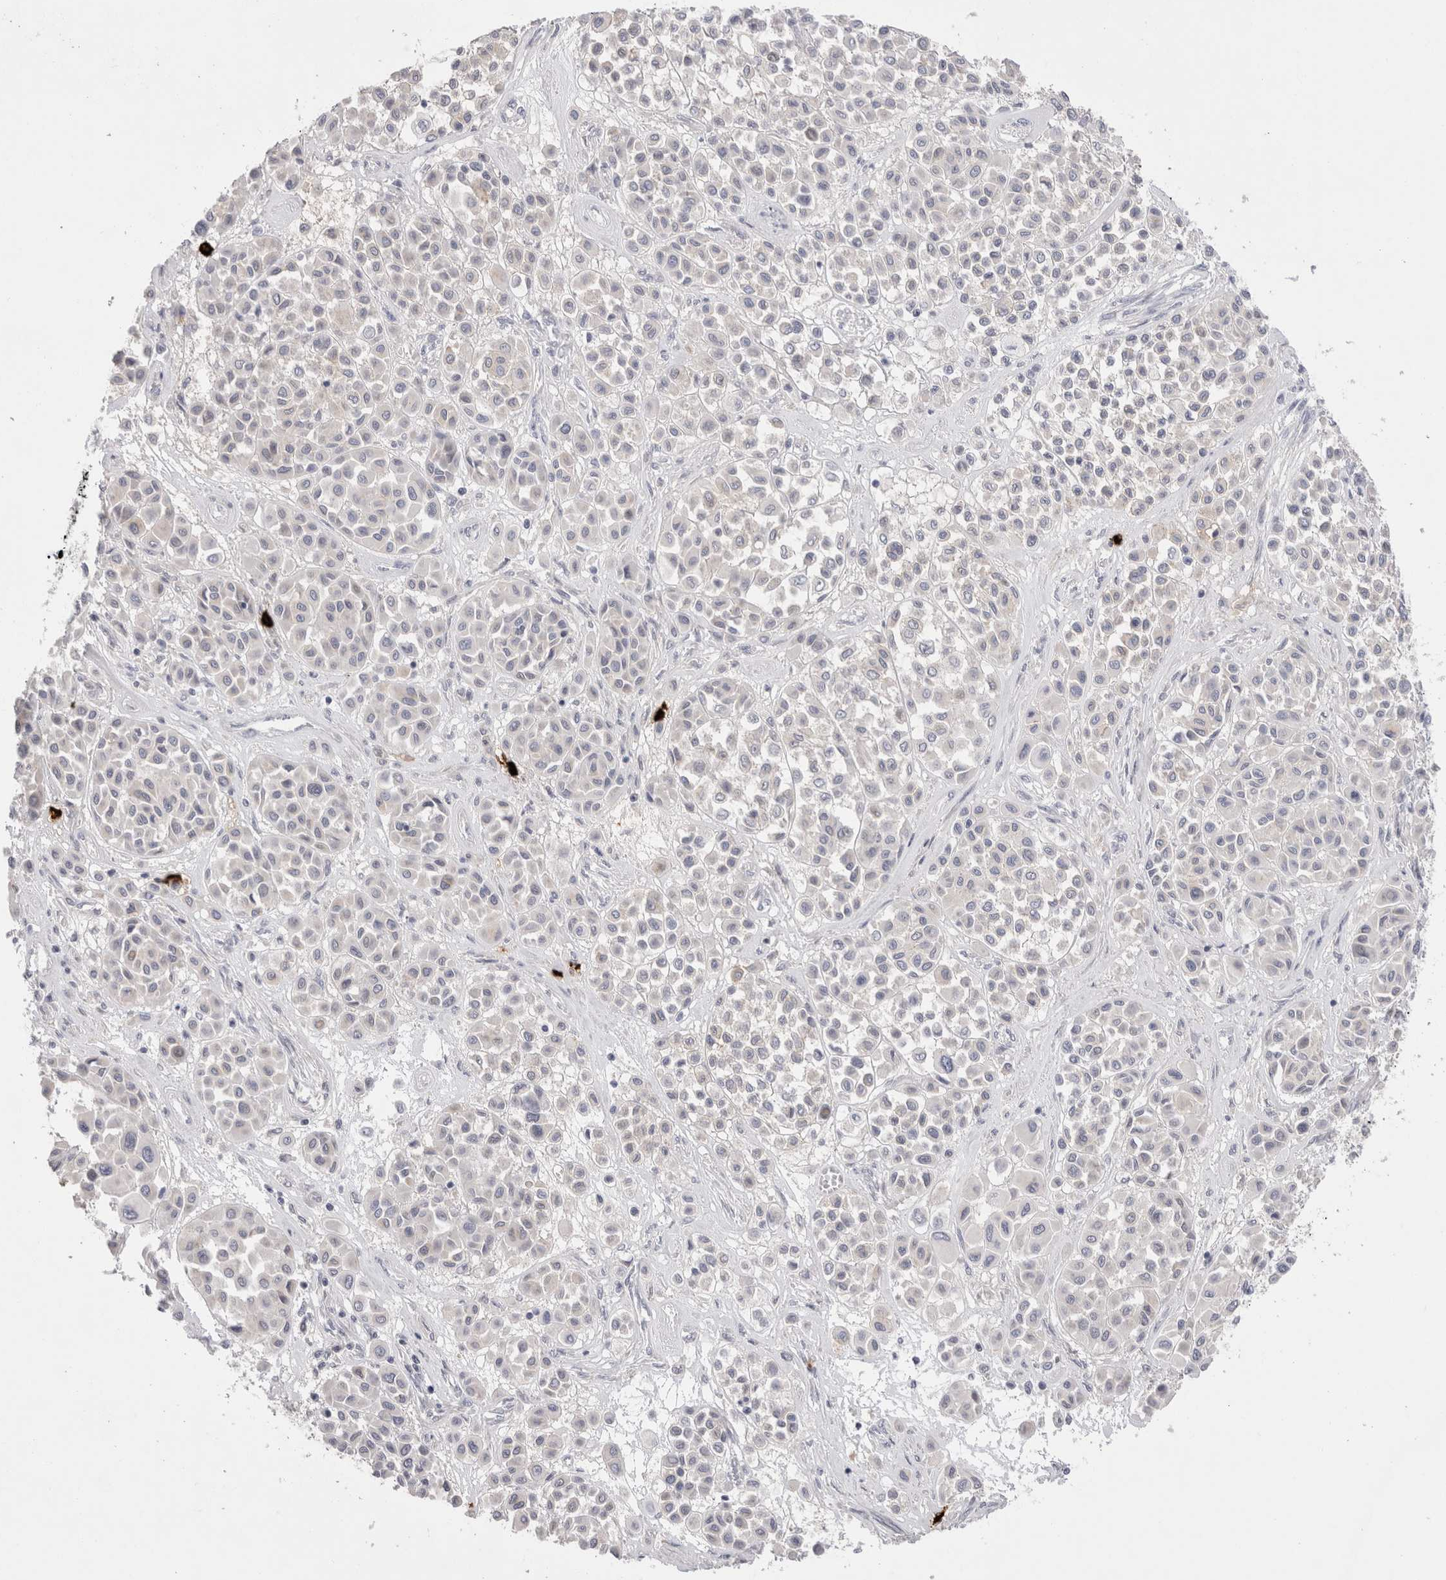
{"staining": {"intensity": "negative", "quantity": "none", "location": "none"}, "tissue": "melanoma", "cell_type": "Tumor cells", "image_type": "cancer", "snomed": [{"axis": "morphology", "description": "Malignant melanoma, Metastatic site"}, {"axis": "topography", "description": "Soft tissue"}], "caption": "The micrograph demonstrates no significant positivity in tumor cells of melanoma.", "gene": "SPINK2", "patient": {"sex": "male", "age": 41}}